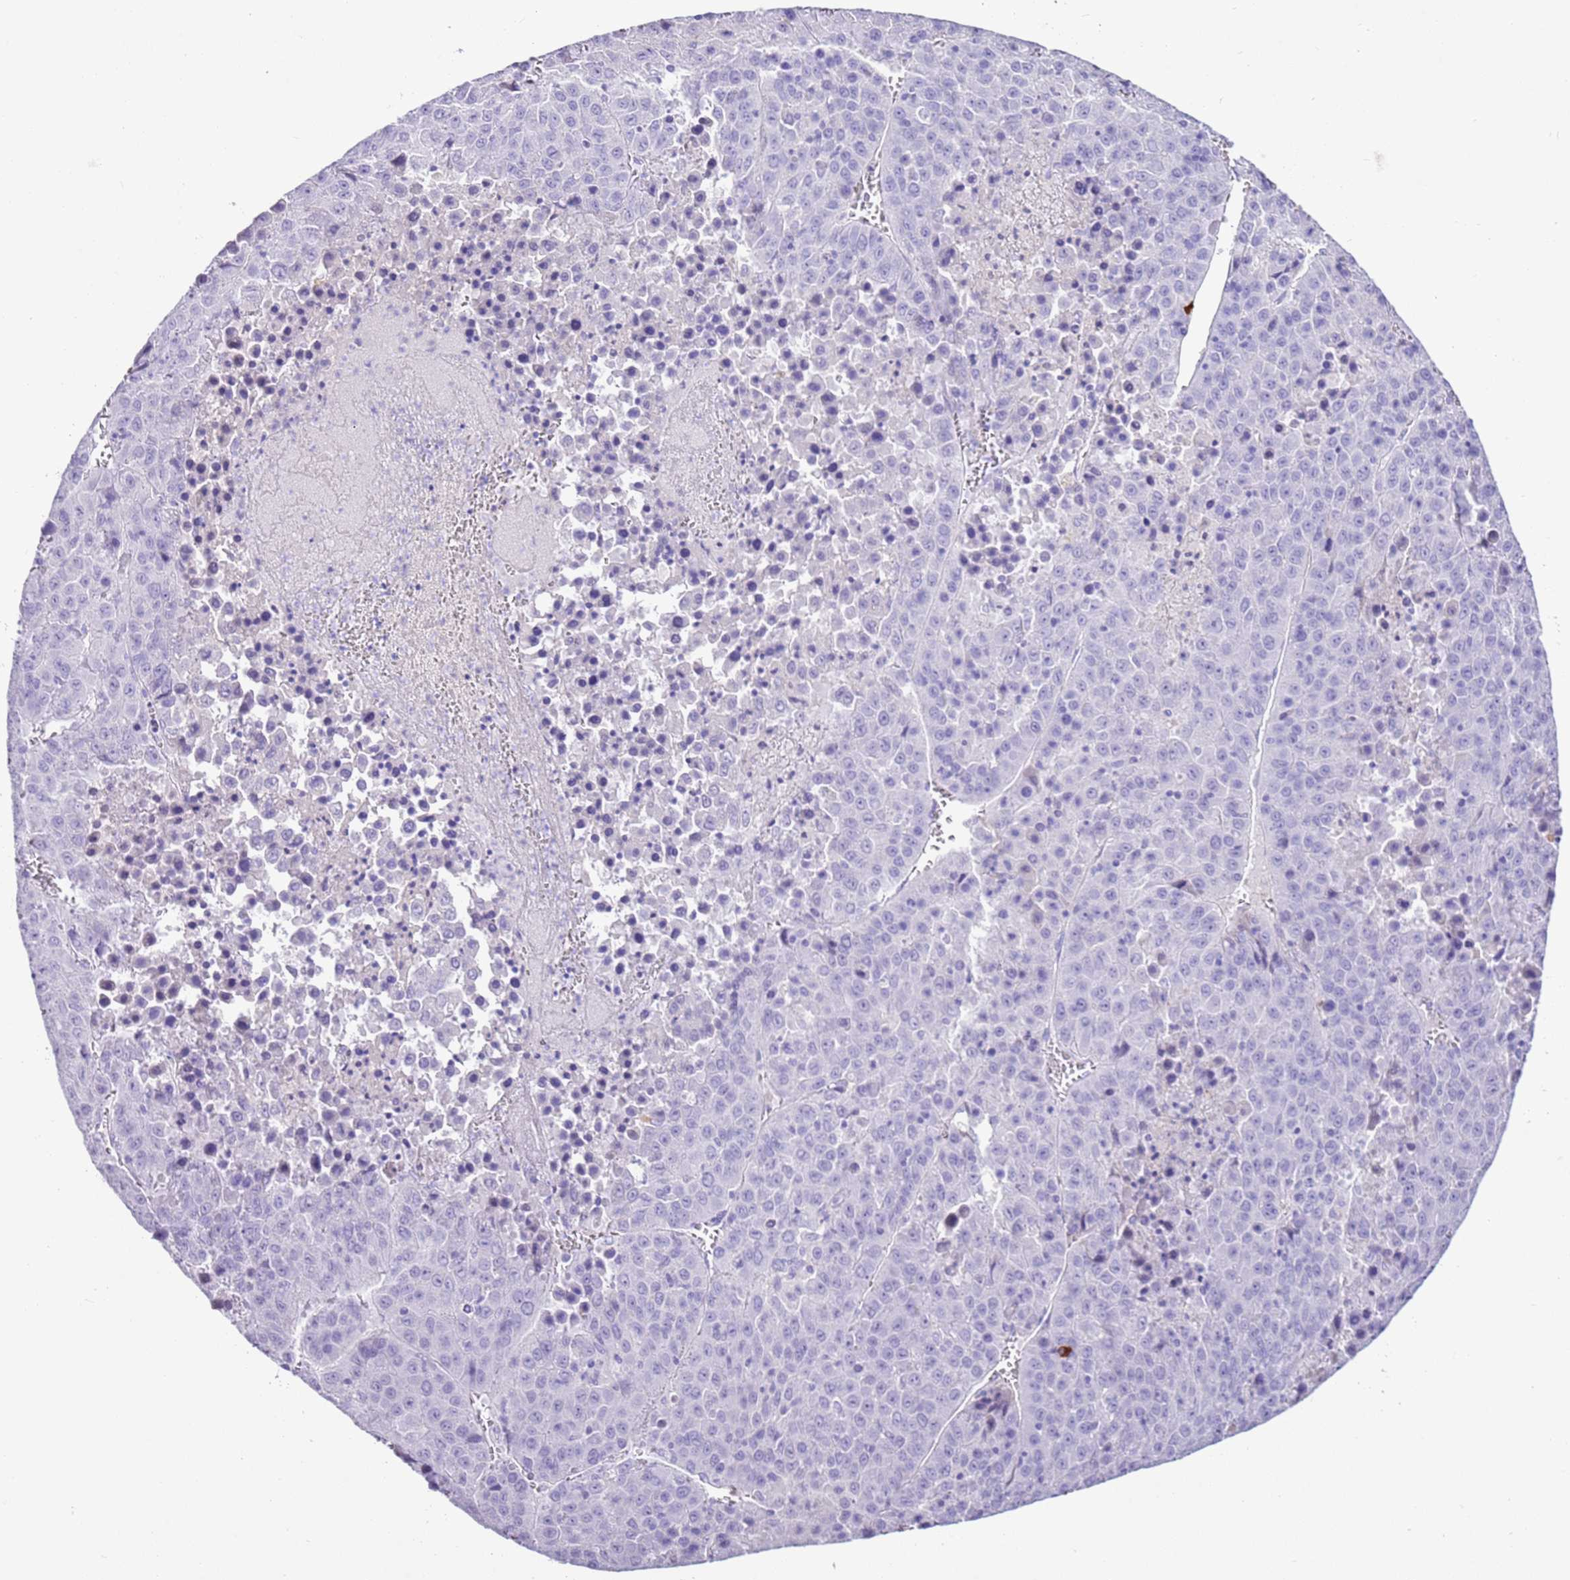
{"staining": {"intensity": "negative", "quantity": "none", "location": "none"}, "tissue": "liver cancer", "cell_type": "Tumor cells", "image_type": "cancer", "snomed": [{"axis": "morphology", "description": "Carcinoma, Hepatocellular, NOS"}, {"axis": "topography", "description": "Liver"}], "caption": "This is an immunohistochemistry (IHC) histopathology image of human liver hepatocellular carcinoma. There is no positivity in tumor cells.", "gene": "IGKV3D-11", "patient": {"sex": "female", "age": 53}}